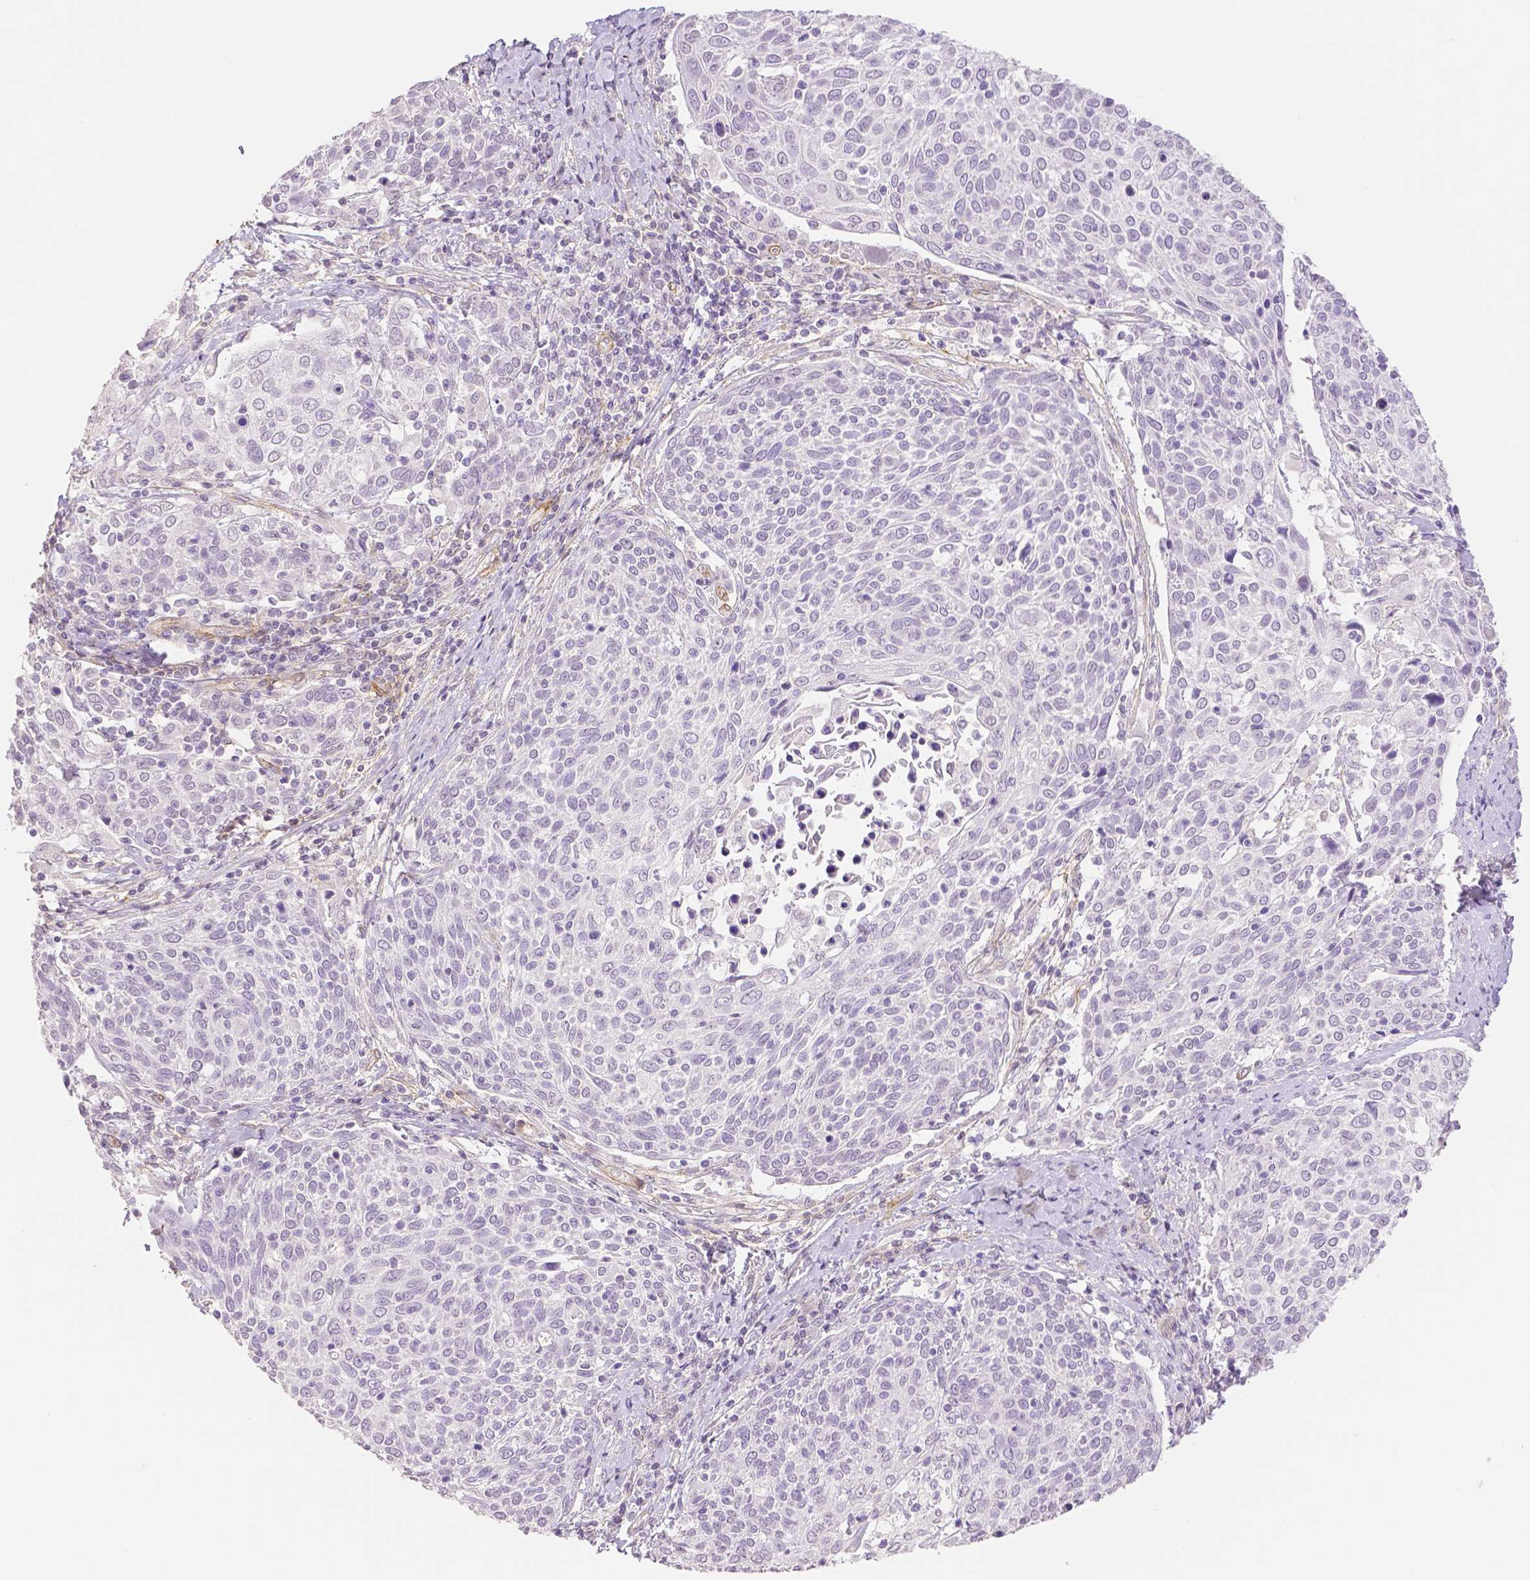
{"staining": {"intensity": "negative", "quantity": "none", "location": "none"}, "tissue": "cervical cancer", "cell_type": "Tumor cells", "image_type": "cancer", "snomed": [{"axis": "morphology", "description": "Squamous cell carcinoma, NOS"}, {"axis": "topography", "description": "Cervix"}], "caption": "Cervical cancer was stained to show a protein in brown. There is no significant positivity in tumor cells.", "gene": "THY1", "patient": {"sex": "female", "age": 61}}